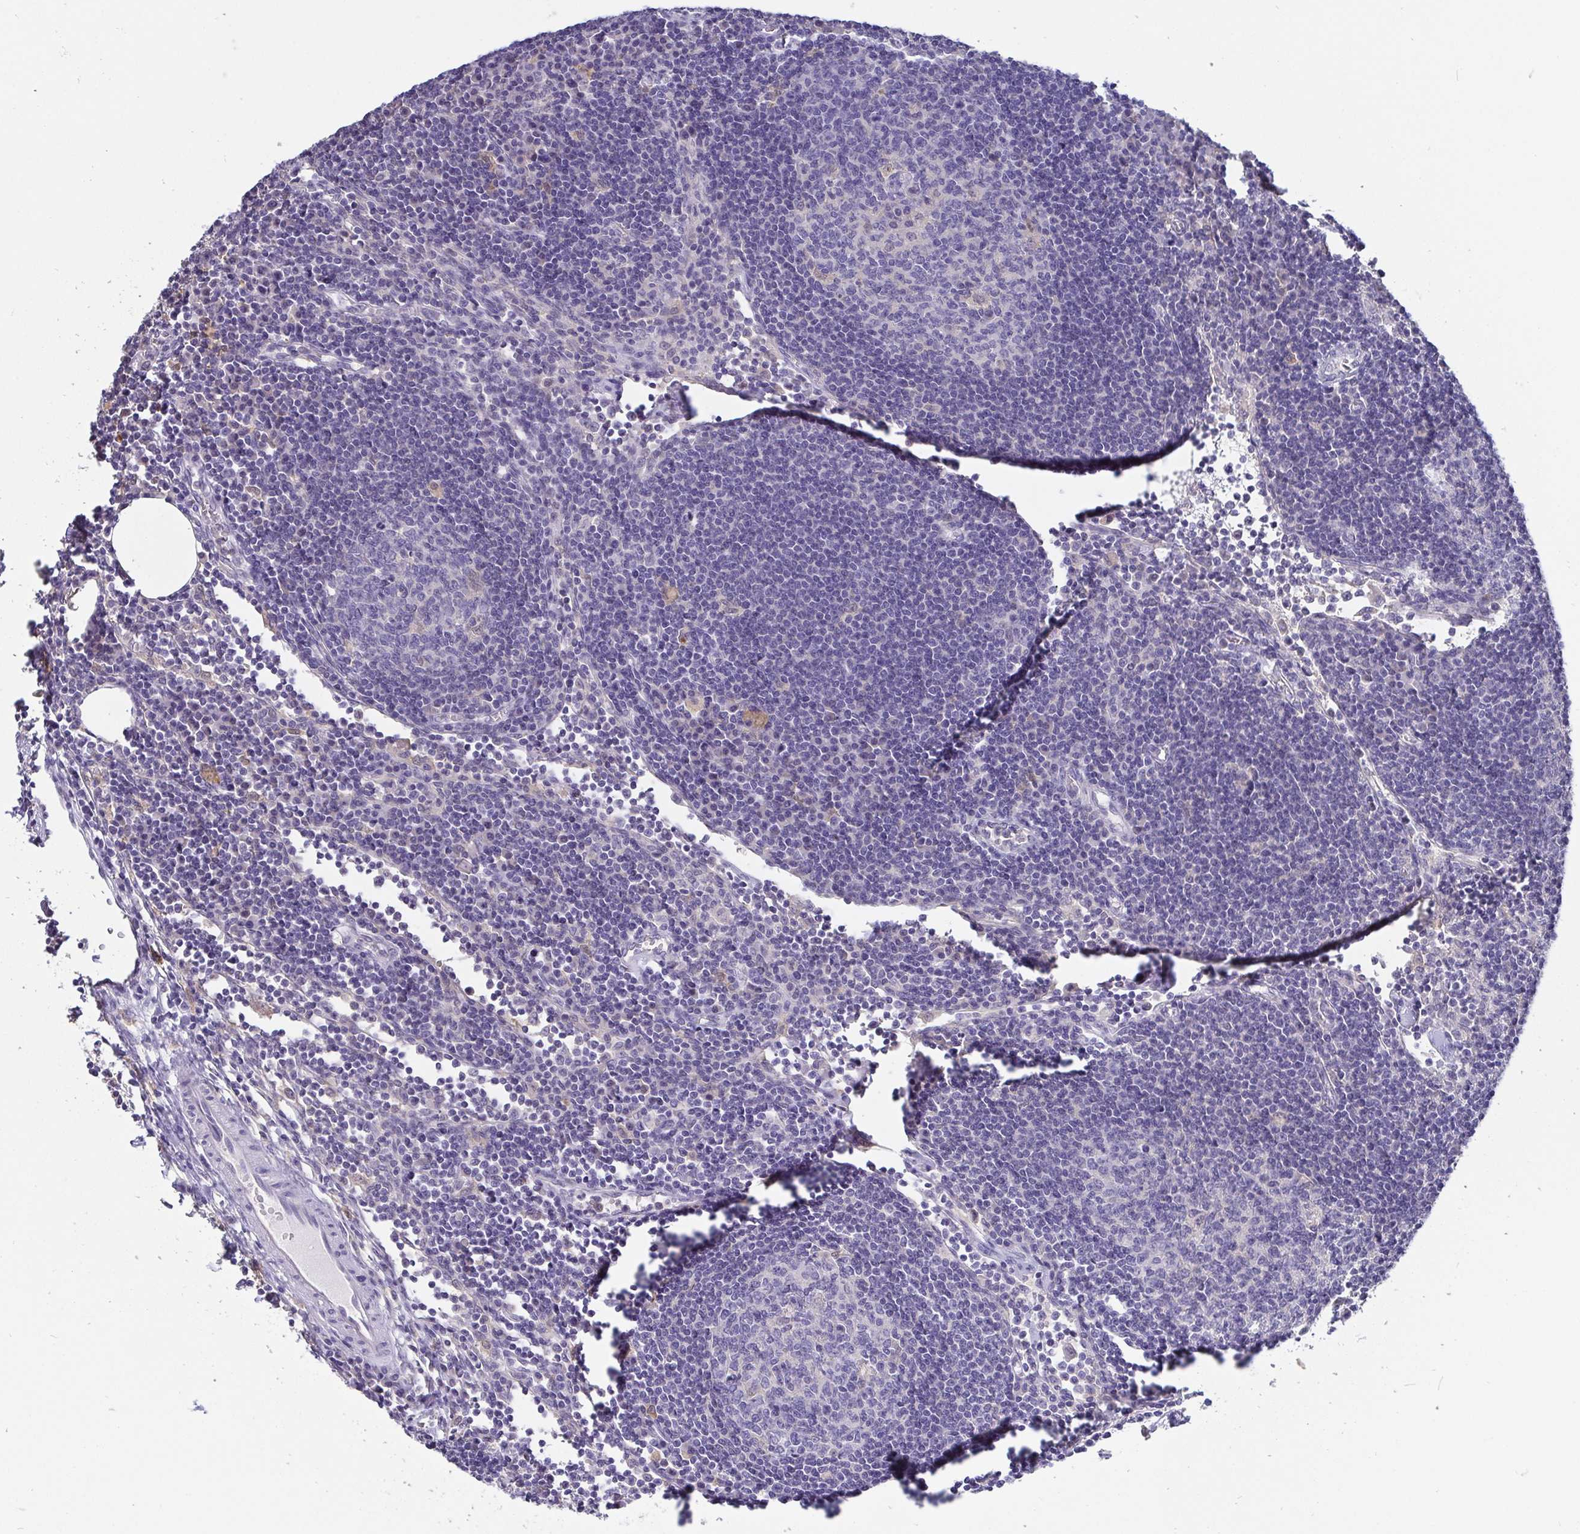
{"staining": {"intensity": "negative", "quantity": "none", "location": "none"}, "tissue": "lymph node", "cell_type": "Germinal center cells", "image_type": "normal", "snomed": [{"axis": "morphology", "description": "Normal tissue, NOS"}, {"axis": "topography", "description": "Lymph node"}], "caption": "Lymph node stained for a protein using IHC shows no positivity germinal center cells.", "gene": "IDH1", "patient": {"sex": "male", "age": 67}}